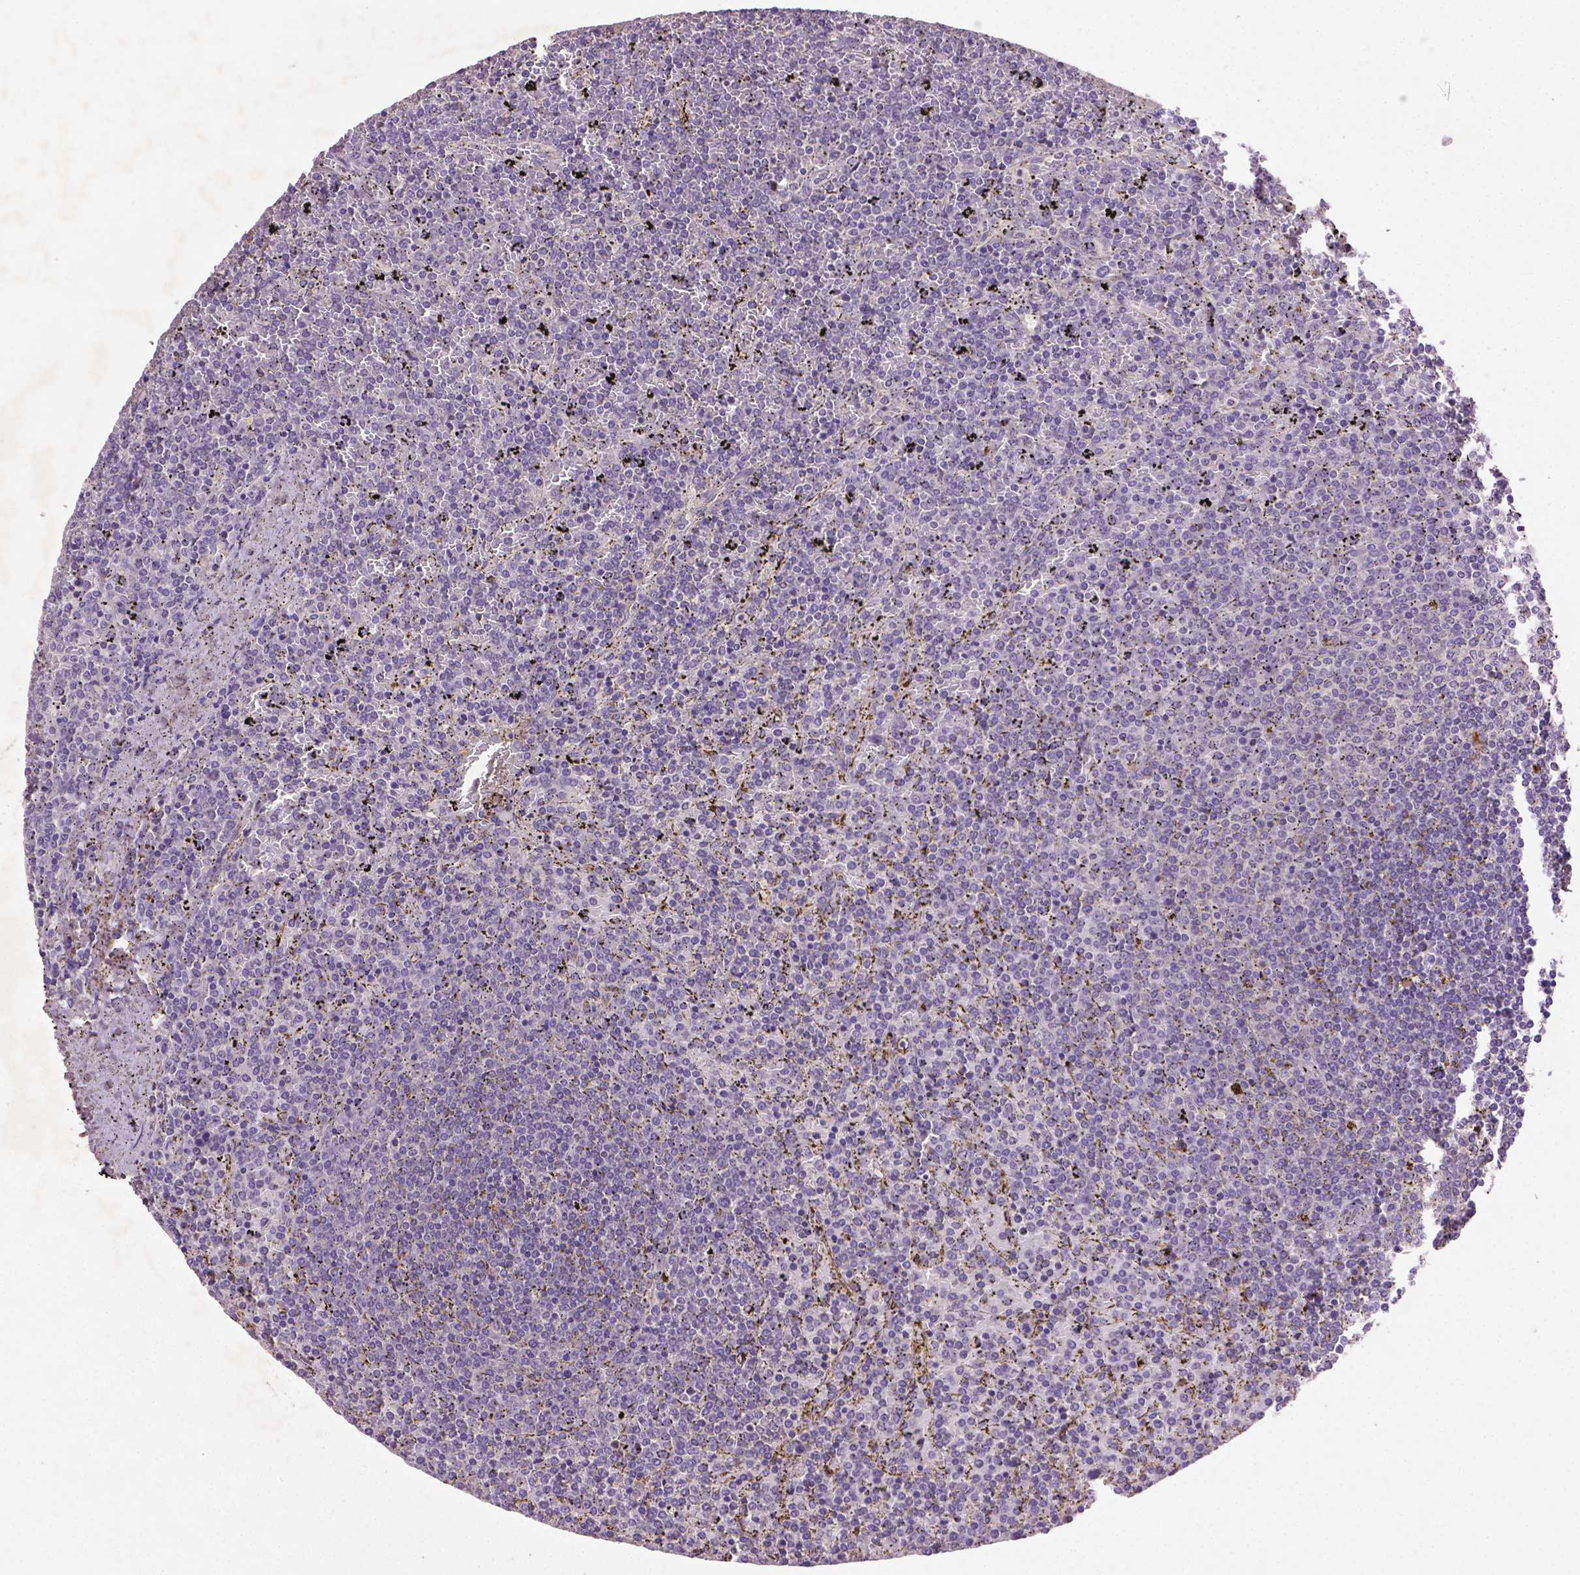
{"staining": {"intensity": "negative", "quantity": "none", "location": "none"}, "tissue": "lymphoma", "cell_type": "Tumor cells", "image_type": "cancer", "snomed": [{"axis": "morphology", "description": "Malignant lymphoma, non-Hodgkin's type, Low grade"}, {"axis": "topography", "description": "Spleen"}], "caption": "Immunohistochemistry (IHC) micrograph of malignant lymphoma, non-Hodgkin's type (low-grade) stained for a protein (brown), which reveals no expression in tumor cells.", "gene": "SOX17", "patient": {"sex": "female", "age": 77}}